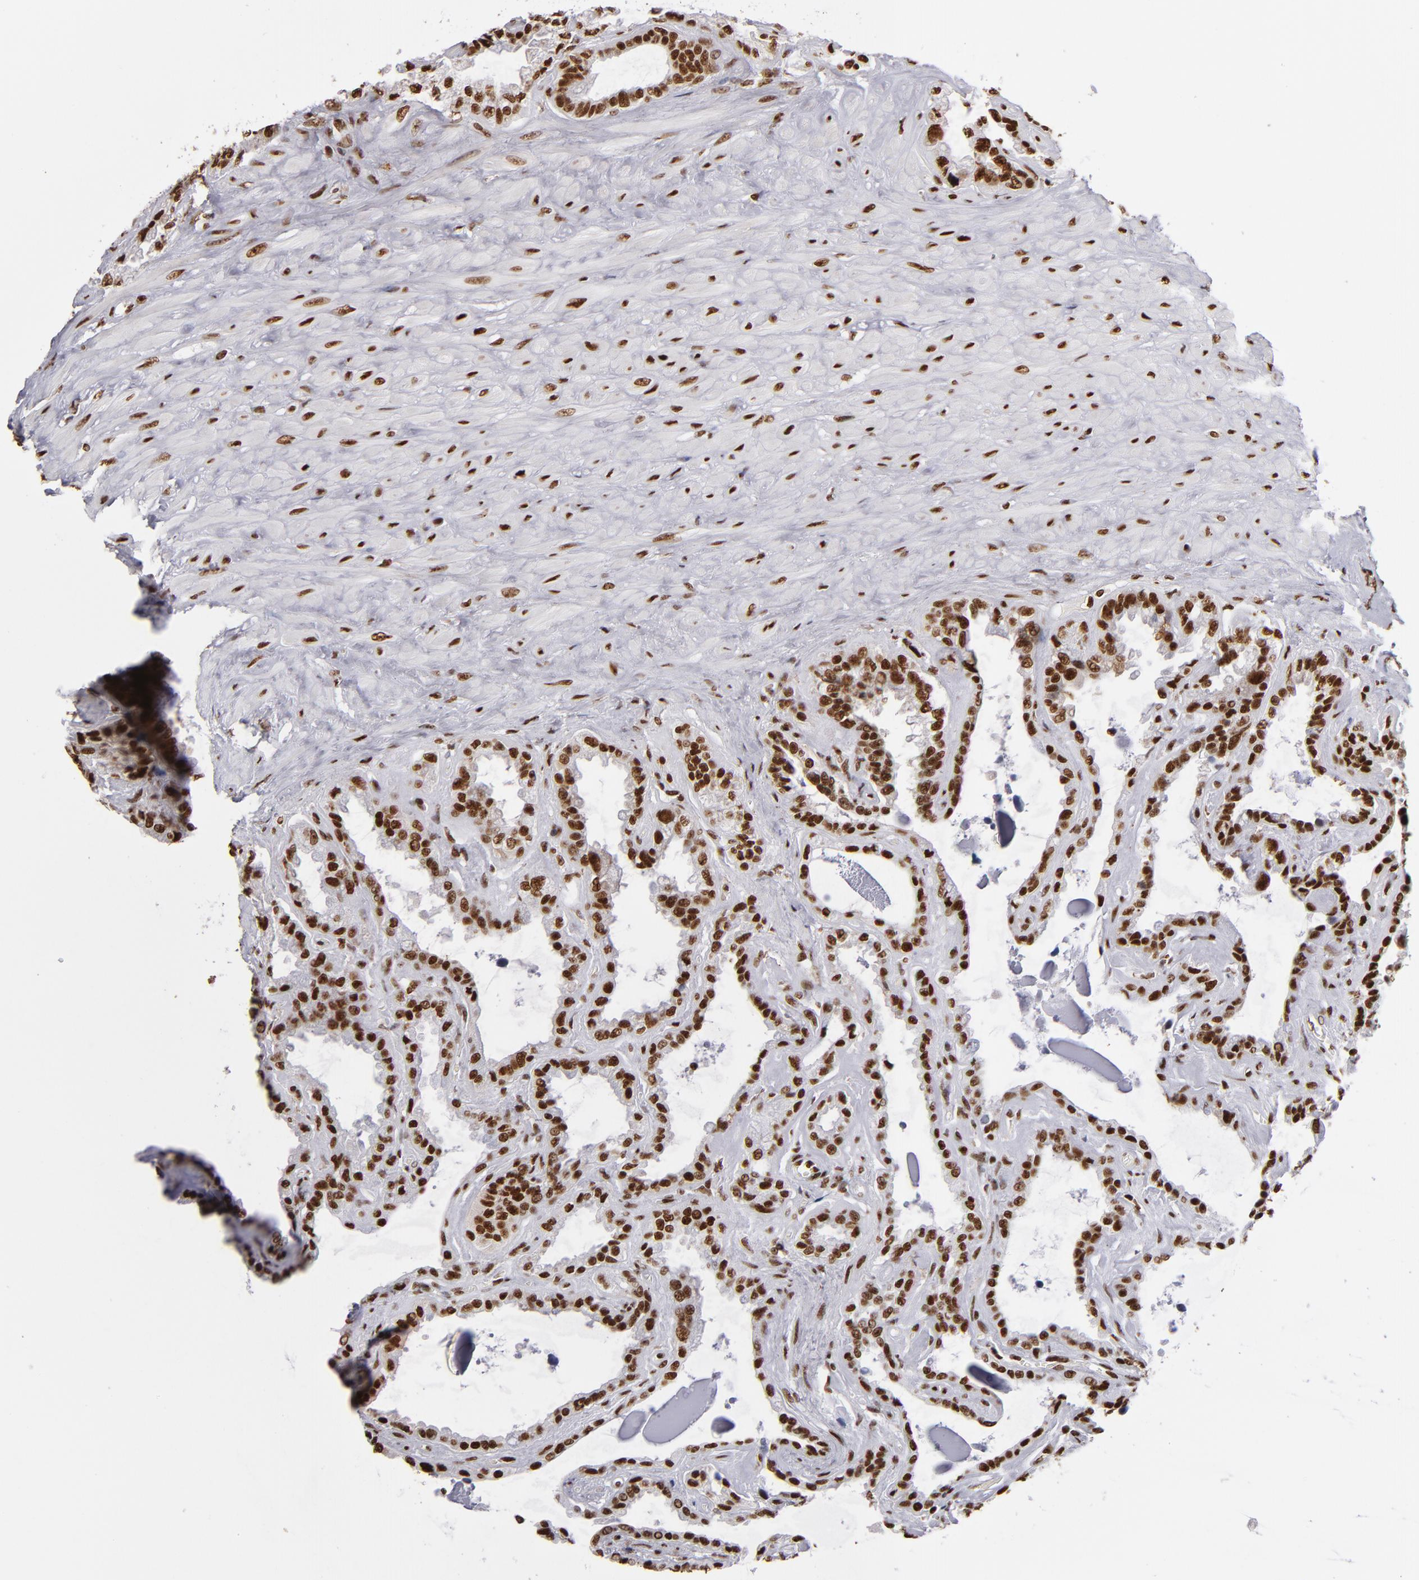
{"staining": {"intensity": "strong", "quantity": ">75%", "location": "nuclear"}, "tissue": "seminal vesicle", "cell_type": "Glandular cells", "image_type": "normal", "snomed": [{"axis": "morphology", "description": "Normal tissue, NOS"}, {"axis": "morphology", "description": "Inflammation, NOS"}, {"axis": "topography", "description": "Urinary bladder"}, {"axis": "topography", "description": "Prostate"}, {"axis": "topography", "description": "Seminal veicle"}], "caption": "Seminal vesicle stained for a protein (brown) shows strong nuclear positive expression in about >75% of glandular cells.", "gene": "MRE11", "patient": {"sex": "male", "age": 82}}